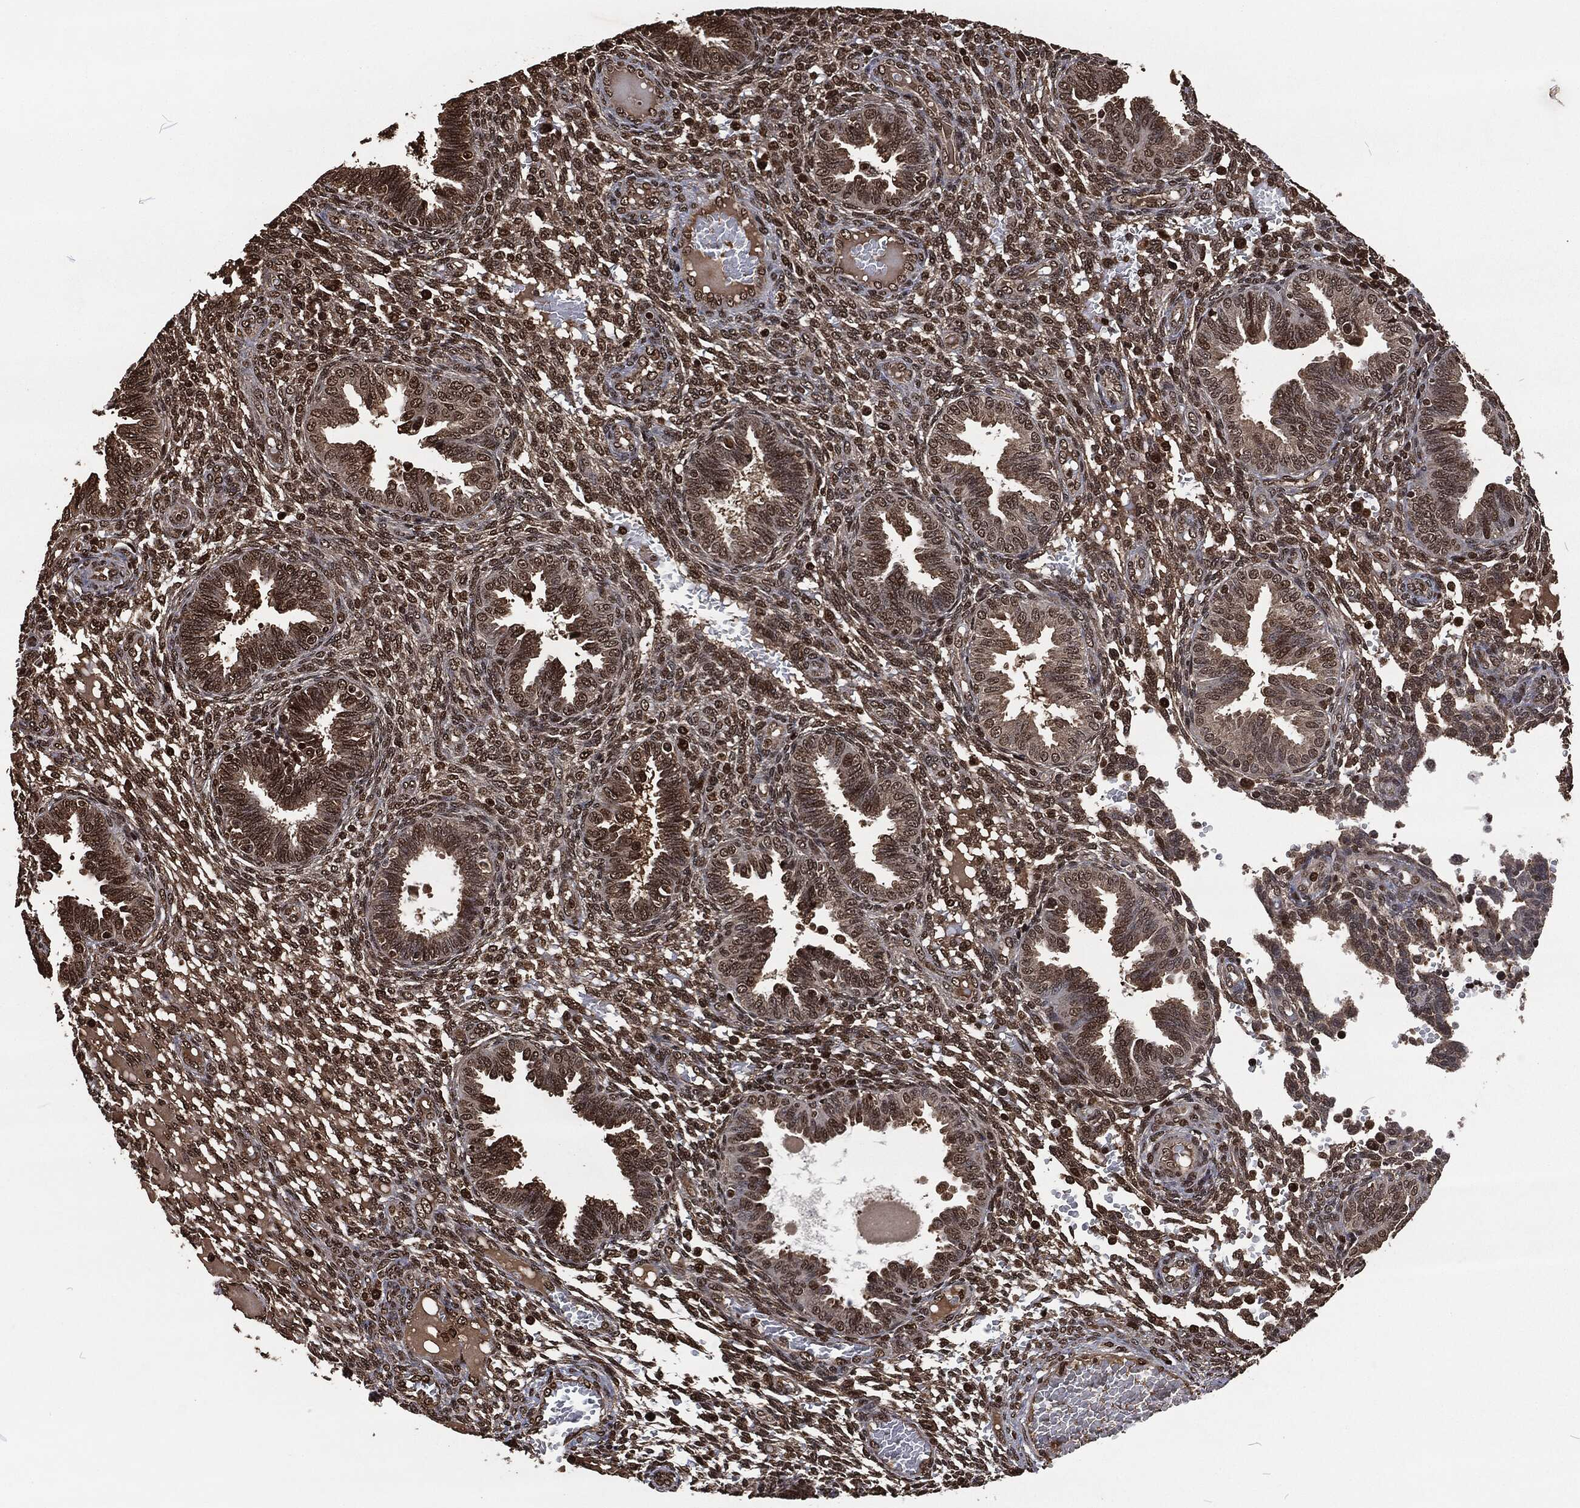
{"staining": {"intensity": "strong", "quantity": "<25%", "location": "nuclear"}, "tissue": "endometrium", "cell_type": "Cells in endometrial stroma", "image_type": "normal", "snomed": [{"axis": "morphology", "description": "Normal tissue, NOS"}, {"axis": "topography", "description": "Endometrium"}], "caption": "An IHC micrograph of normal tissue is shown. Protein staining in brown shows strong nuclear positivity in endometrium within cells in endometrial stroma. The staining was performed using DAB, with brown indicating positive protein expression. Nuclei are stained blue with hematoxylin.", "gene": "SNAI1", "patient": {"sex": "female", "age": 42}}